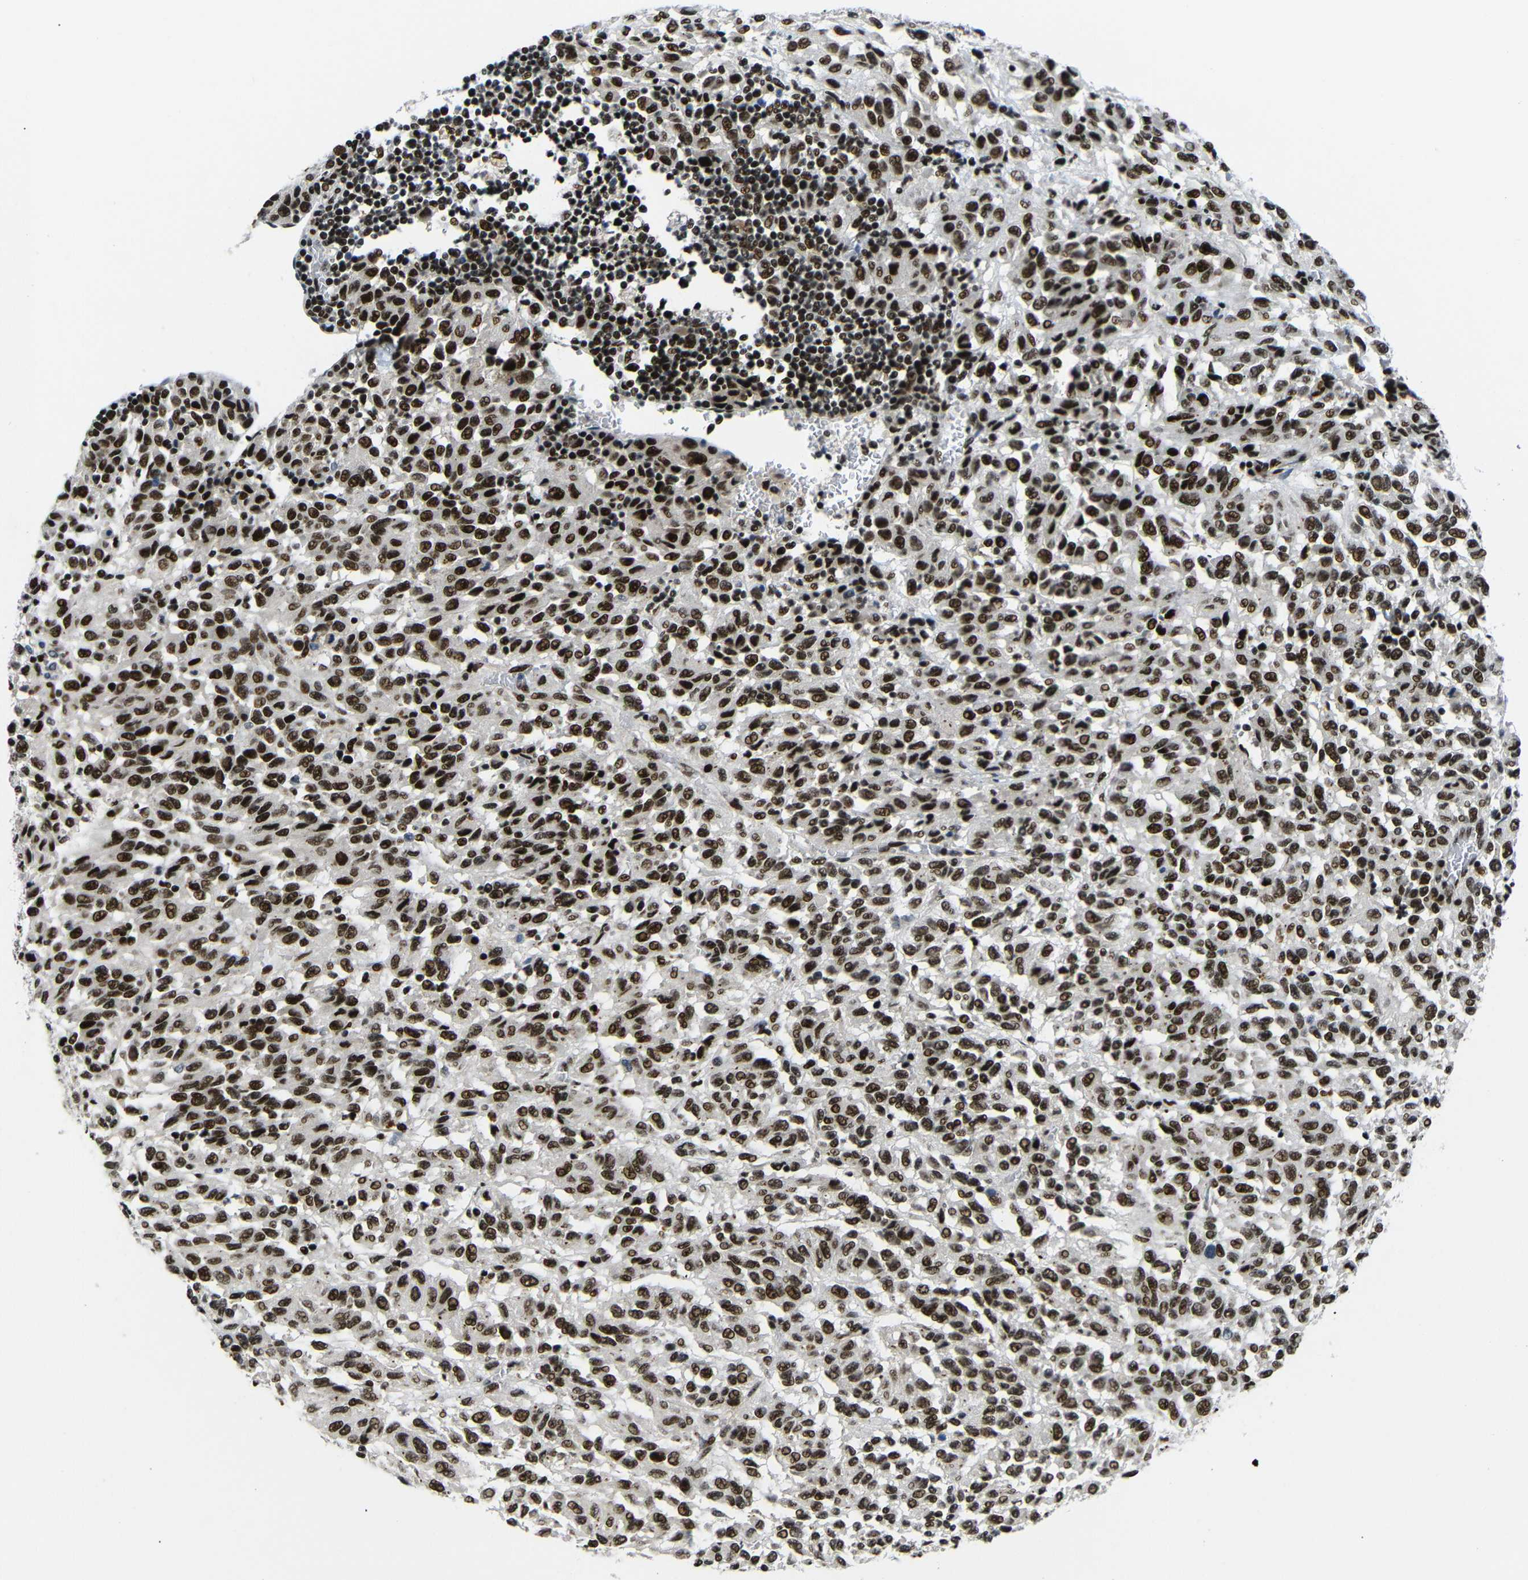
{"staining": {"intensity": "strong", "quantity": ">75%", "location": "nuclear"}, "tissue": "melanoma", "cell_type": "Tumor cells", "image_type": "cancer", "snomed": [{"axis": "morphology", "description": "Malignant melanoma, Metastatic site"}, {"axis": "topography", "description": "Lung"}], "caption": "DAB (3,3'-diaminobenzidine) immunohistochemical staining of human melanoma displays strong nuclear protein staining in approximately >75% of tumor cells.", "gene": "SETDB2", "patient": {"sex": "male", "age": 64}}